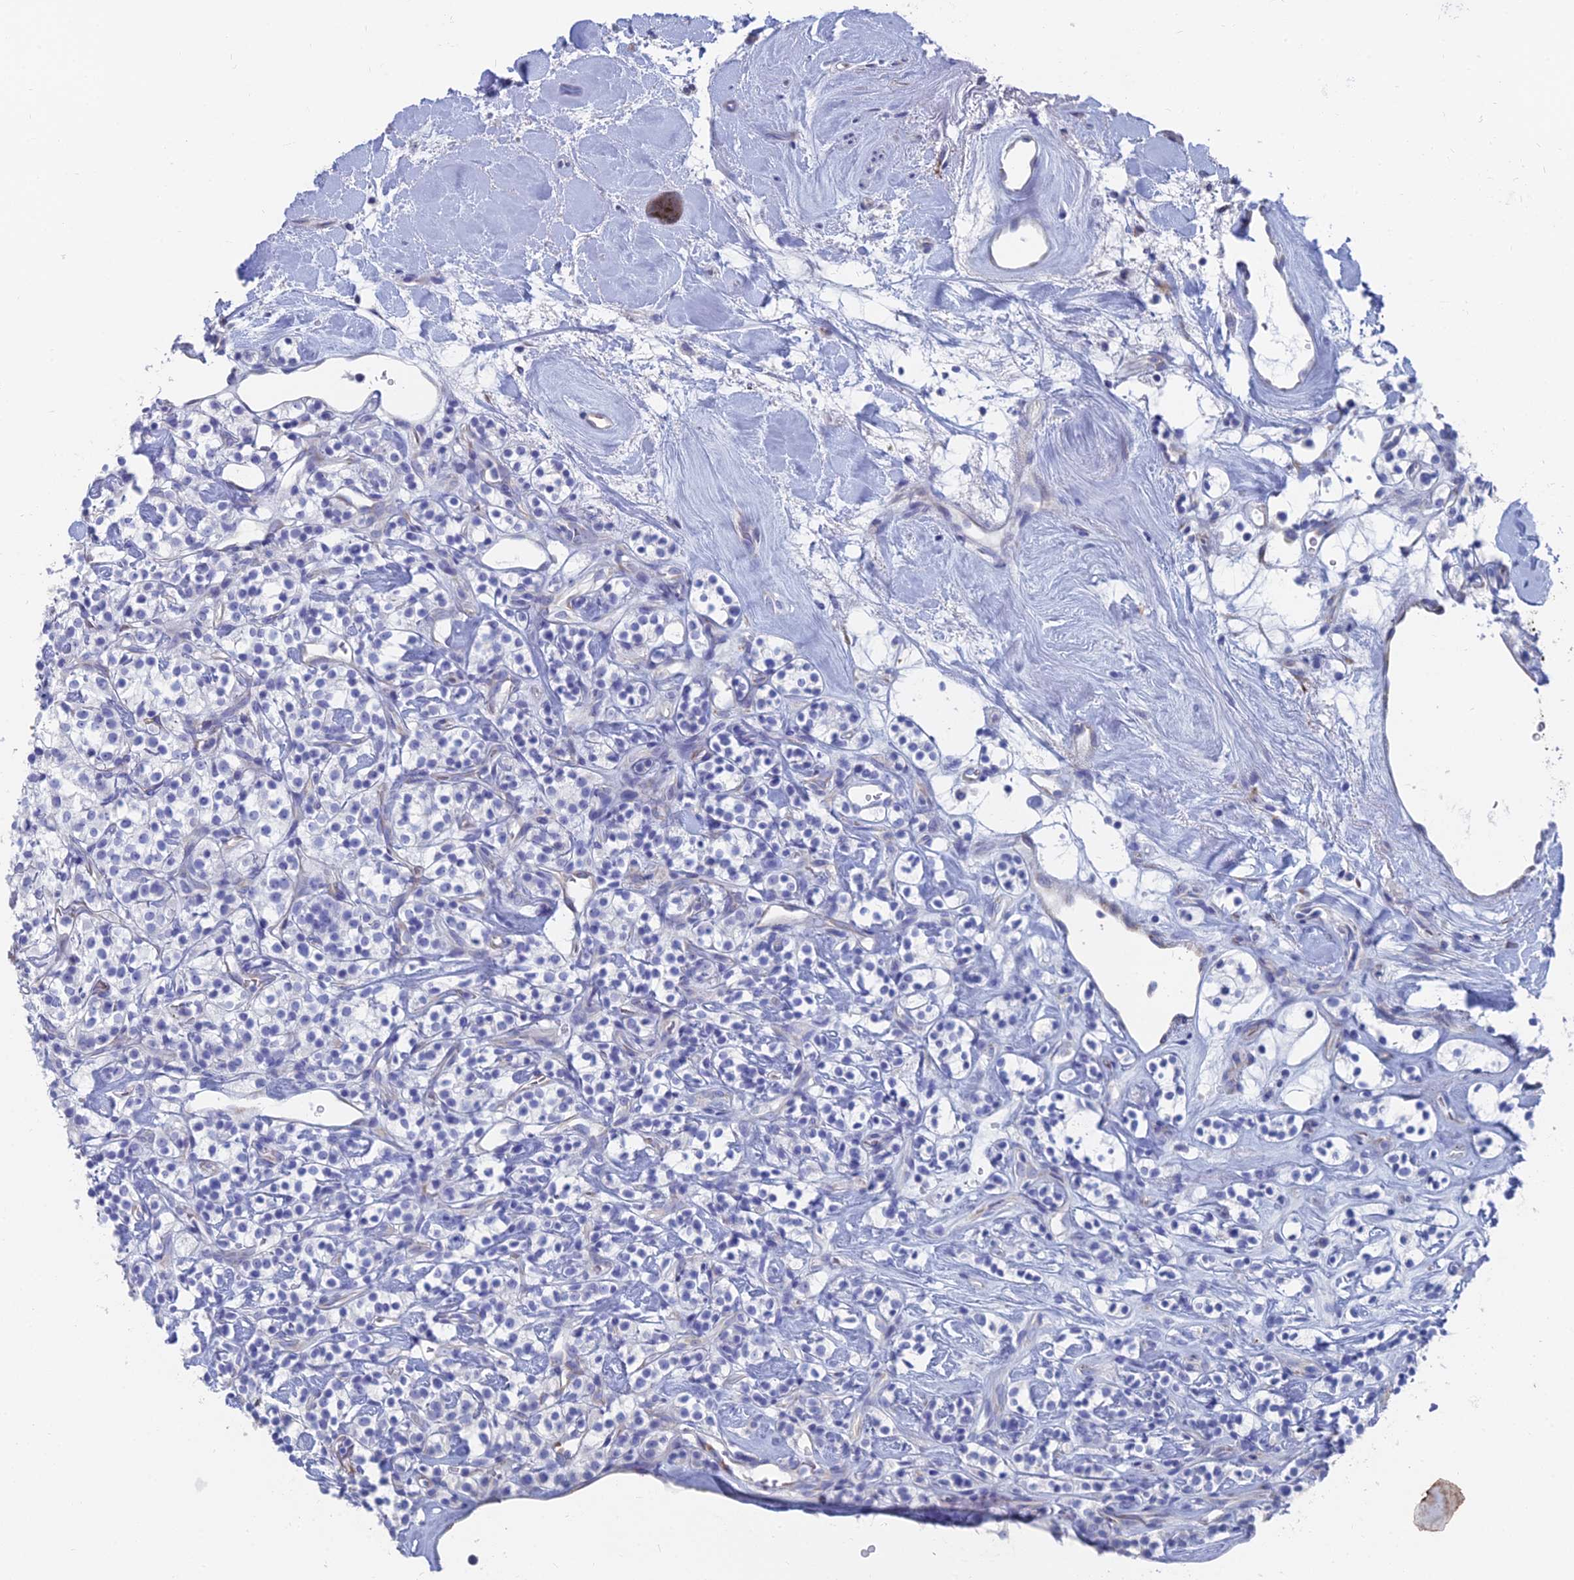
{"staining": {"intensity": "negative", "quantity": "none", "location": "none"}, "tissue": "renal cancer", "cell_type": "Tumor cells", "image_type": "cancer", "snomed": [{"axis": "morphology", "description": "Adenocarcinoma, NOS"}, {"axis": "topography", "description": "Kidney"}], "caption": "Renal adenocarcinoma was stained to show a protein in brown. There is no significant staining in tumor cells.", "gene": "TNNT3", "patient": {"sex": "male", "age": 77}}